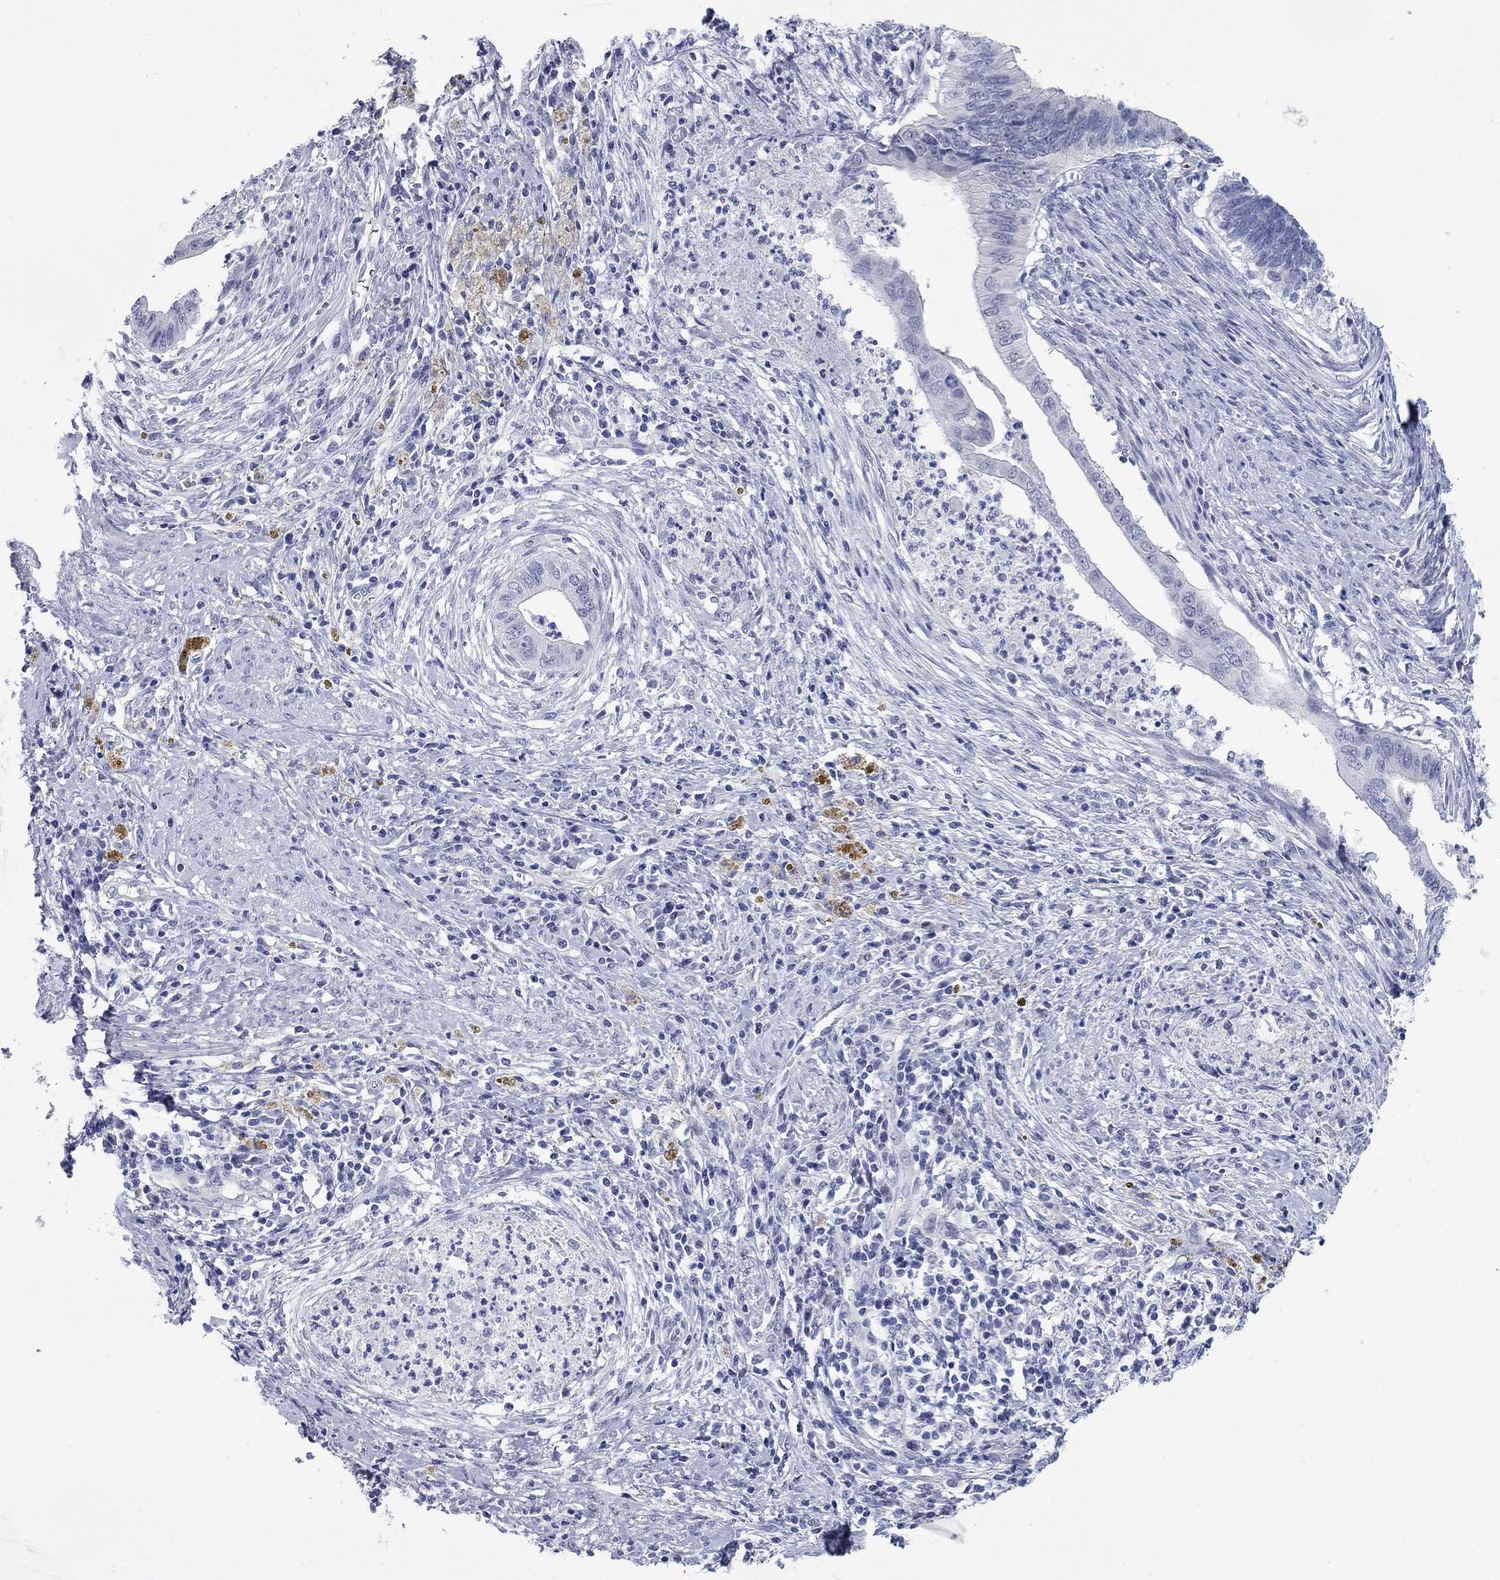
{"staining": {"intensity": "negative", "quantity": "none", "location": "none"}, "tissue": "cervical cancer", "cell_type": "Tumor cells", "image_type": "cancer", "snomed": [{"axis": "morphology", "description": "Adenocarcinoma, NOS"}, {"axis": "topography", "description": "Cervix"}], "caption": "Immunohistochemistry (IHC) histopathology image of human cervical cancer stained for a protein (brown), which displays no staining in tumor cells.", "gene": "WASF3", "patient": {"sex": "female", "age": 42}}